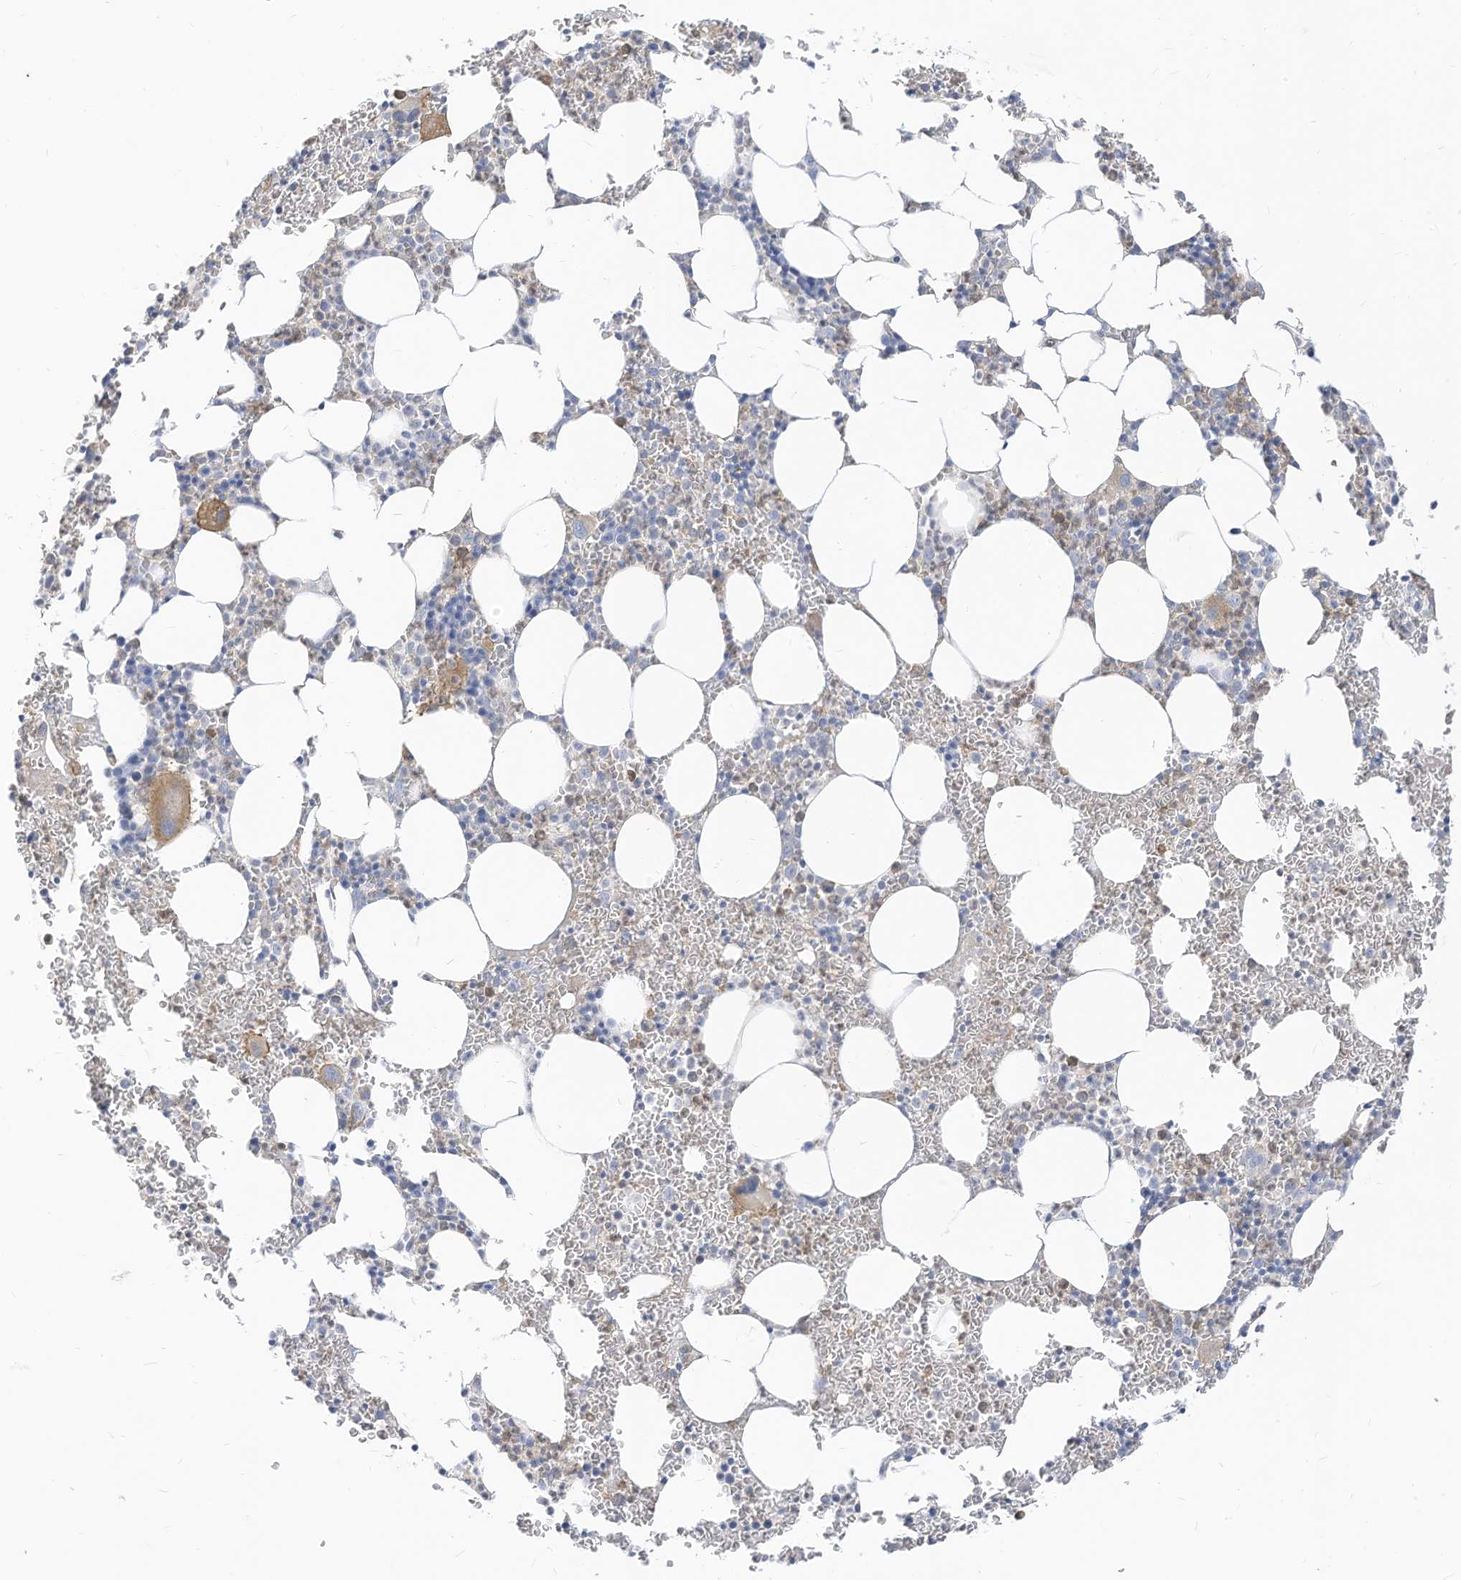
{"staining": {"intensity": "moderate", "quantity": "<25%", "location": "cytoplasmic/membranous"}, "tissue": "bone marrow", "cell_type": "Hematopoietic cells", "image_type": "normal", "snomed": [{"axis": "morphology", "description": "Normal tissue, NOS"}, {"axis": "topography", "description": "Bone marrow"}], "caption": "Moderate cytoplasmic/membranous expression for a protein is identified in about <25% of hematopoietic cells of benign bone marrow using IHC.", "gene": "ATP13A1", "patient": {"sex": "female", "age": 78}}